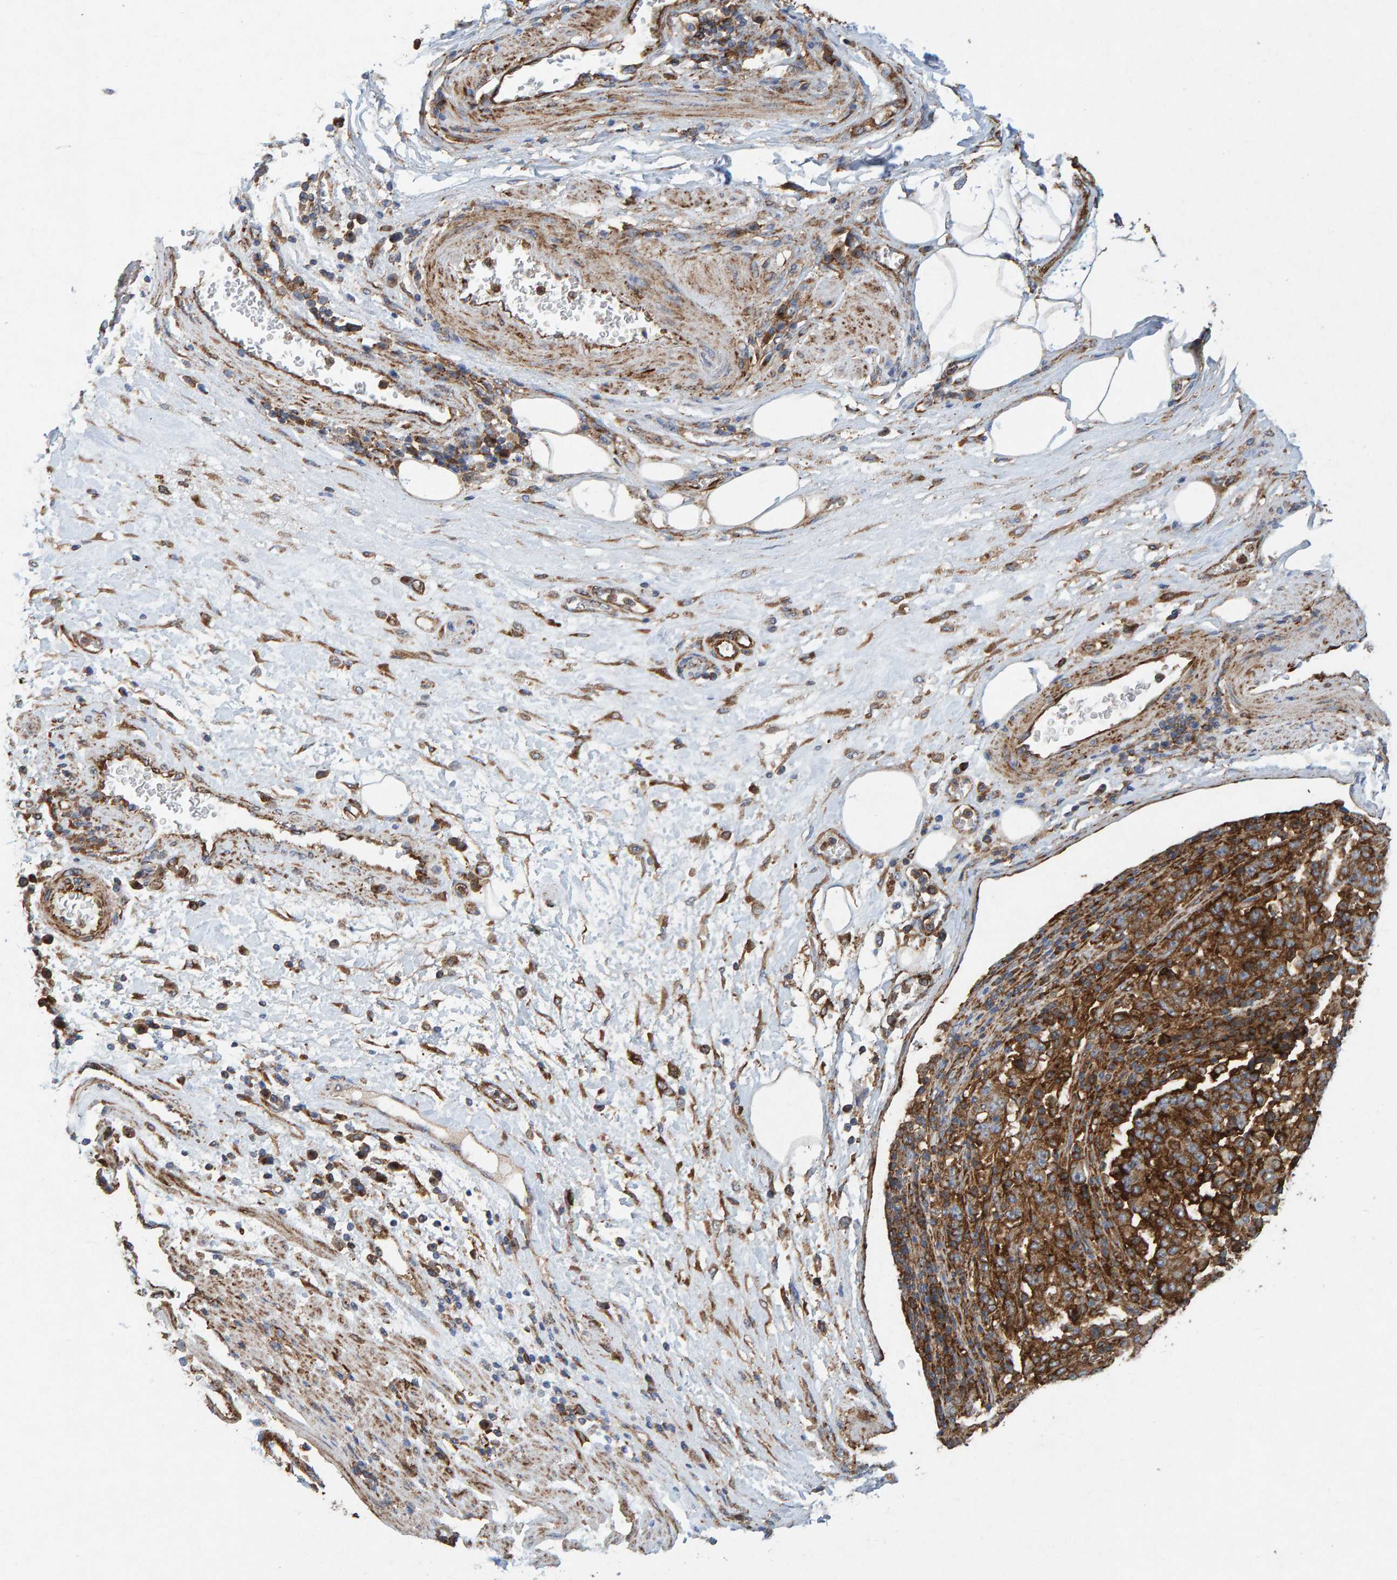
{"staining": {"intensity": "strong", "quantity": ">75%", "location": "cytoplasmic/membranous"}, "tissue": "stomach cancer", "cell_type": "Tumor cells", "image_type": "cancer", "snomed": [{"axis": "morphology", "description": "Normal tissue, NOS"}, {"axis": "morphology", "description": "Adenocarcinoma, NOS"}, {"axis": "topography", "description": "Stomach, upper"}, {"axis": "topography", "description": "Stomach"}], "caption": "A photomicrograph showing strong cytoplasmic/membranous positivity in approximately >75% of tumor cells in stomach cancer, as visualized by brown immunohistochemical staining.", "gene": "MVP", "patient": {"sex": "male", "age": 59}}